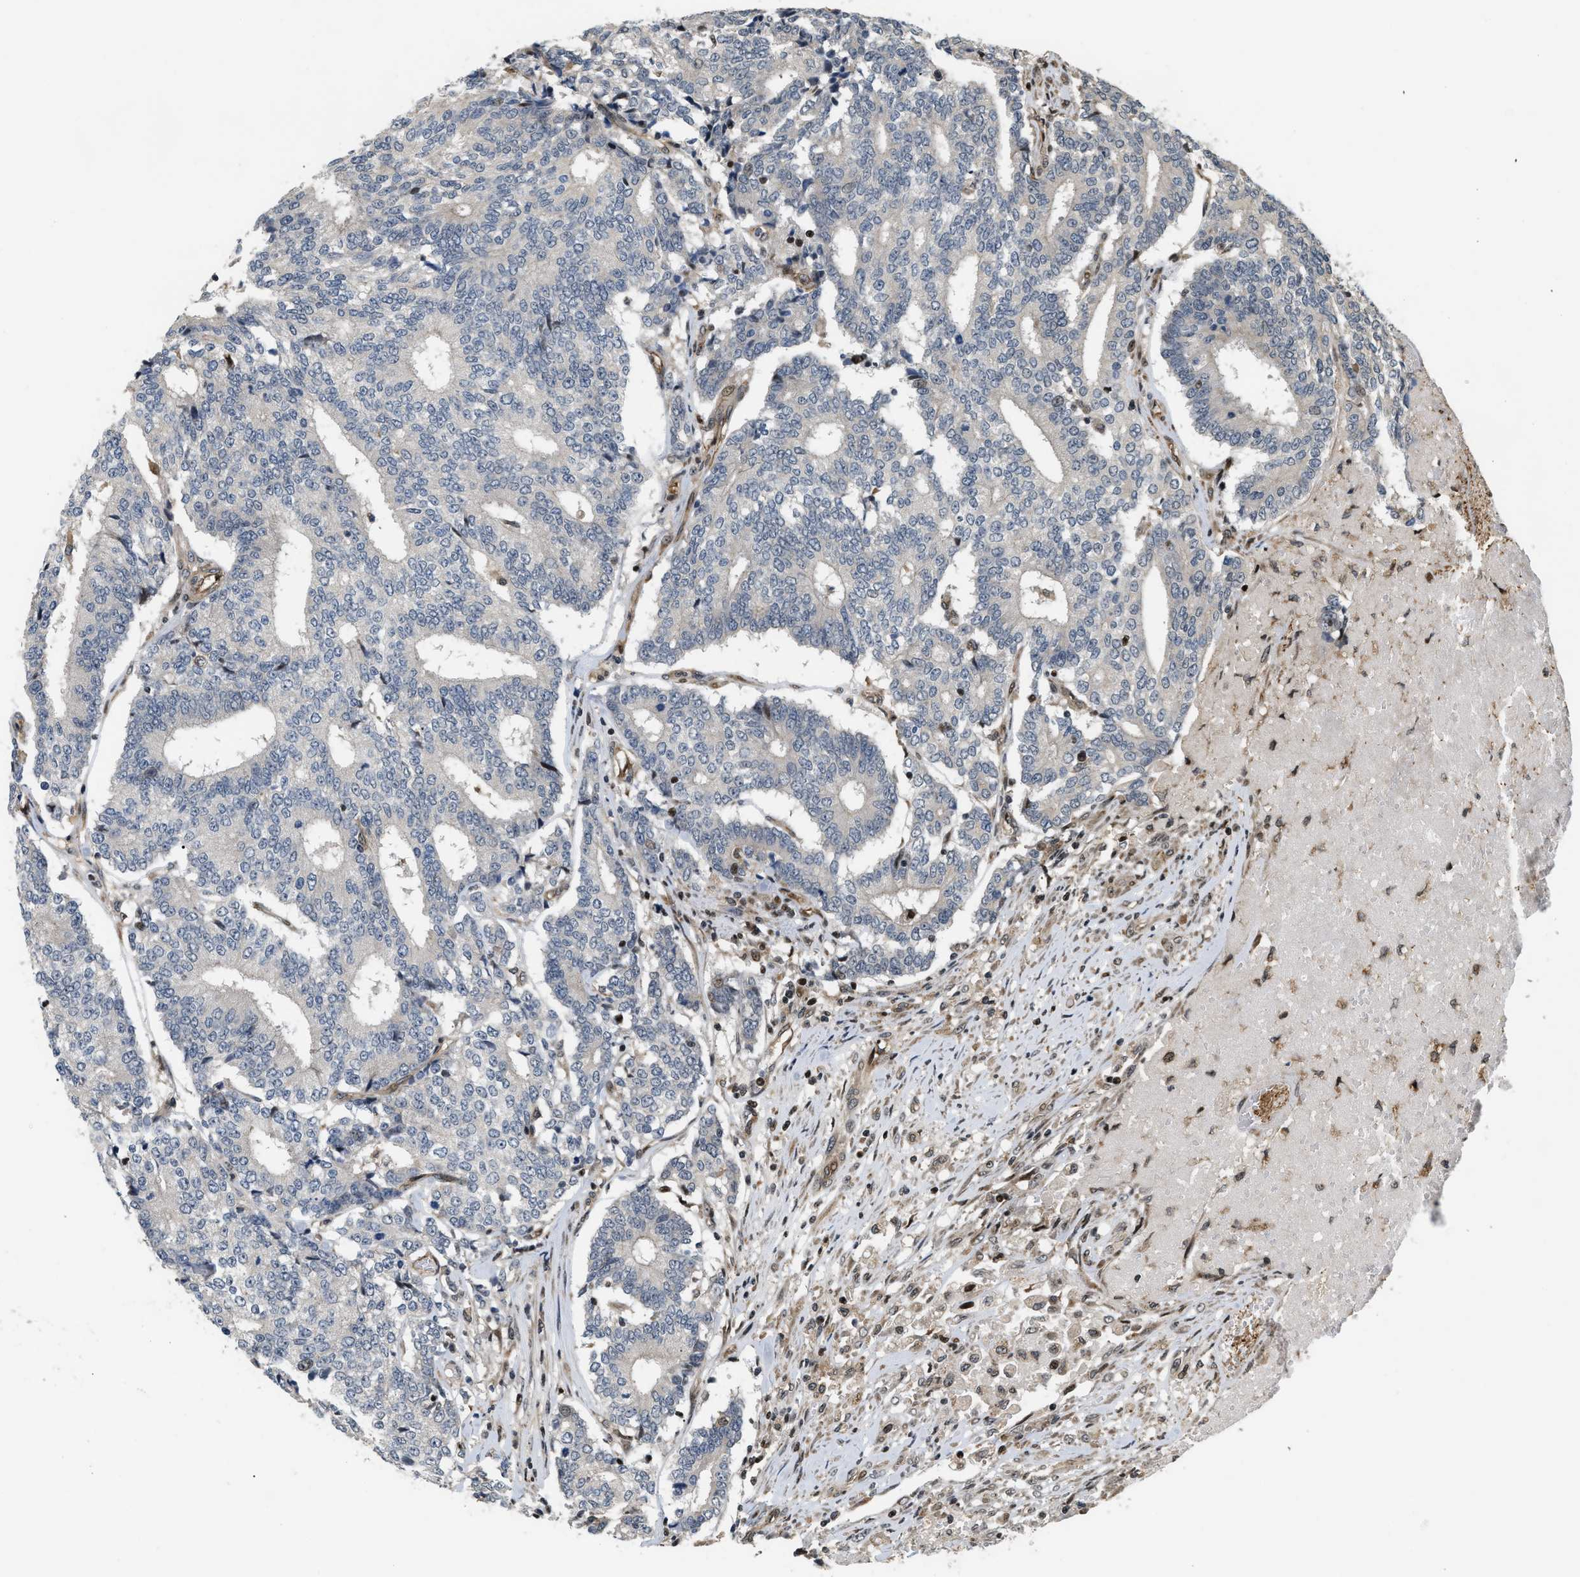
{"staining": {"intensity": "negative", "quantity": "none", "location": "none"}, "tissue": "prostate cancer", "cell_type": "Tumor cells", "image_type": "cancer", "snomed": [{"axis": "morphology", "description": "Normal tissue, NOS"}, {"axis": "morphology", "description": "Adenocarcinoma, High grade"}, {"axis": "topography", "description": "Prostate"}, {"axis": "topography", "description": "Seminal veicle"}], "caption": "Immunohistochemistry (IHC) of high-grade adenocarcinoma (prostate) displays no staining in tumor cells.", "gene": "LTA4H", "patient": {"sex": "male", "age": 55}}